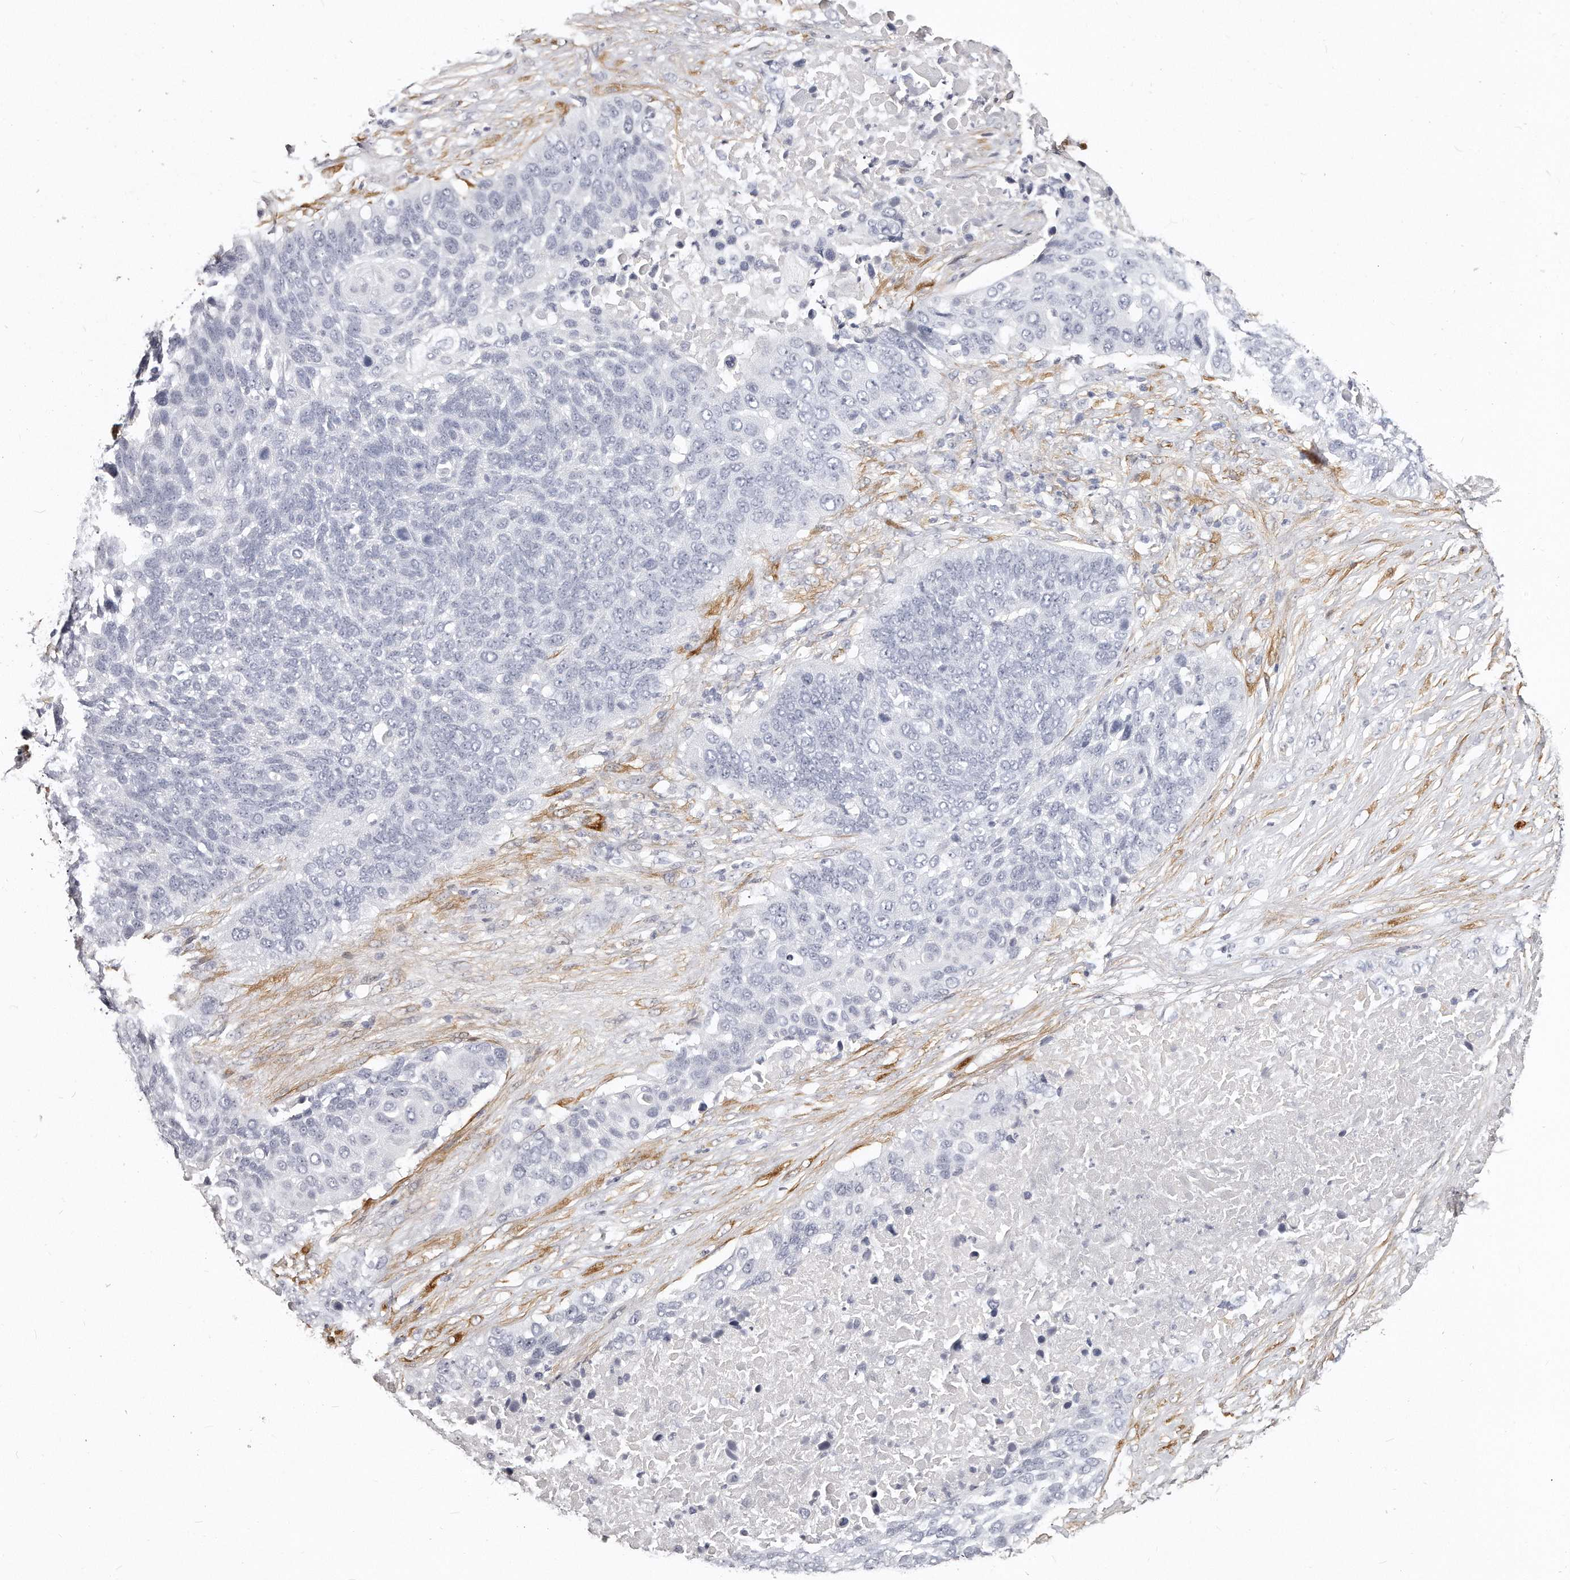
{"staining": {"intensity": "negative", "quantity": "none", "location": "none"}, "tissue": "lung cancer", "cell_type": "Tumor cells", "image_type": "cancer", "snomed": [{"axis": "morphology", "description": "Squamous cell carcinoma, NOS"}, {"axis": "topography", "description": "Lung"}], "caption": "Squamous cell carcinoma (lung) stained for a protein using immunohistochemistry (IHC) reveals no staining tumor cells.", "gene": "LMOD1", "patient": {"sex": "male", "age": 66}}